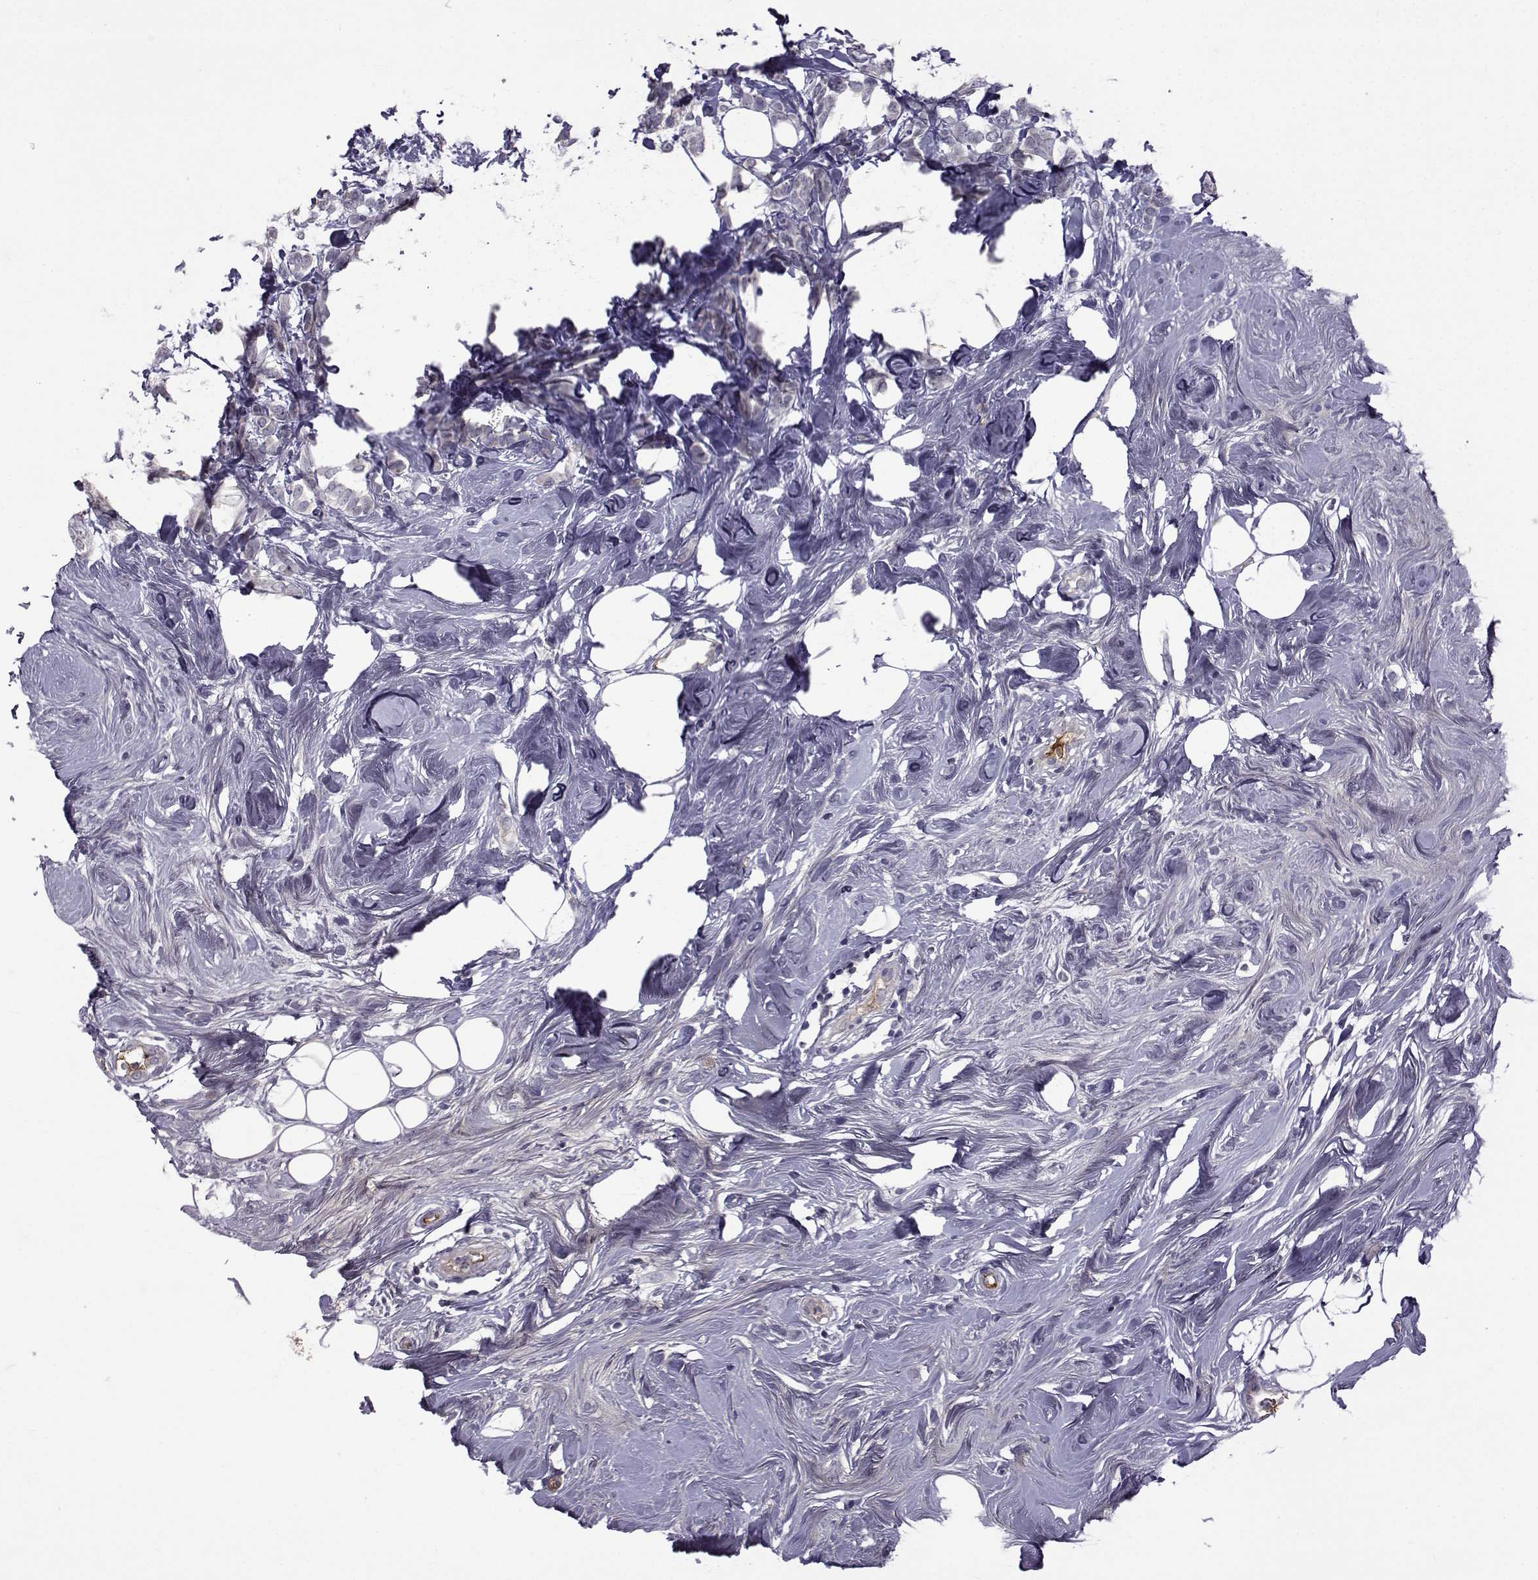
{"staining": {"intensity": "negative", "quantity": "none", "location": "none"}, "tissue": "breast cancer", "cell_type": "Tumor cells", "image_type": "cancer", "snomed": [{"axis": "morphology", "description": "Lobular carcinoma"}, {"axis": "topography", "description": "Breast"}], "caption": "Protein analysis of breast cancer demonstrates no significant positivity in tumor cells.", "gene": "TNFRSF11B", "patient": {"sex": "female", "age": 49}}